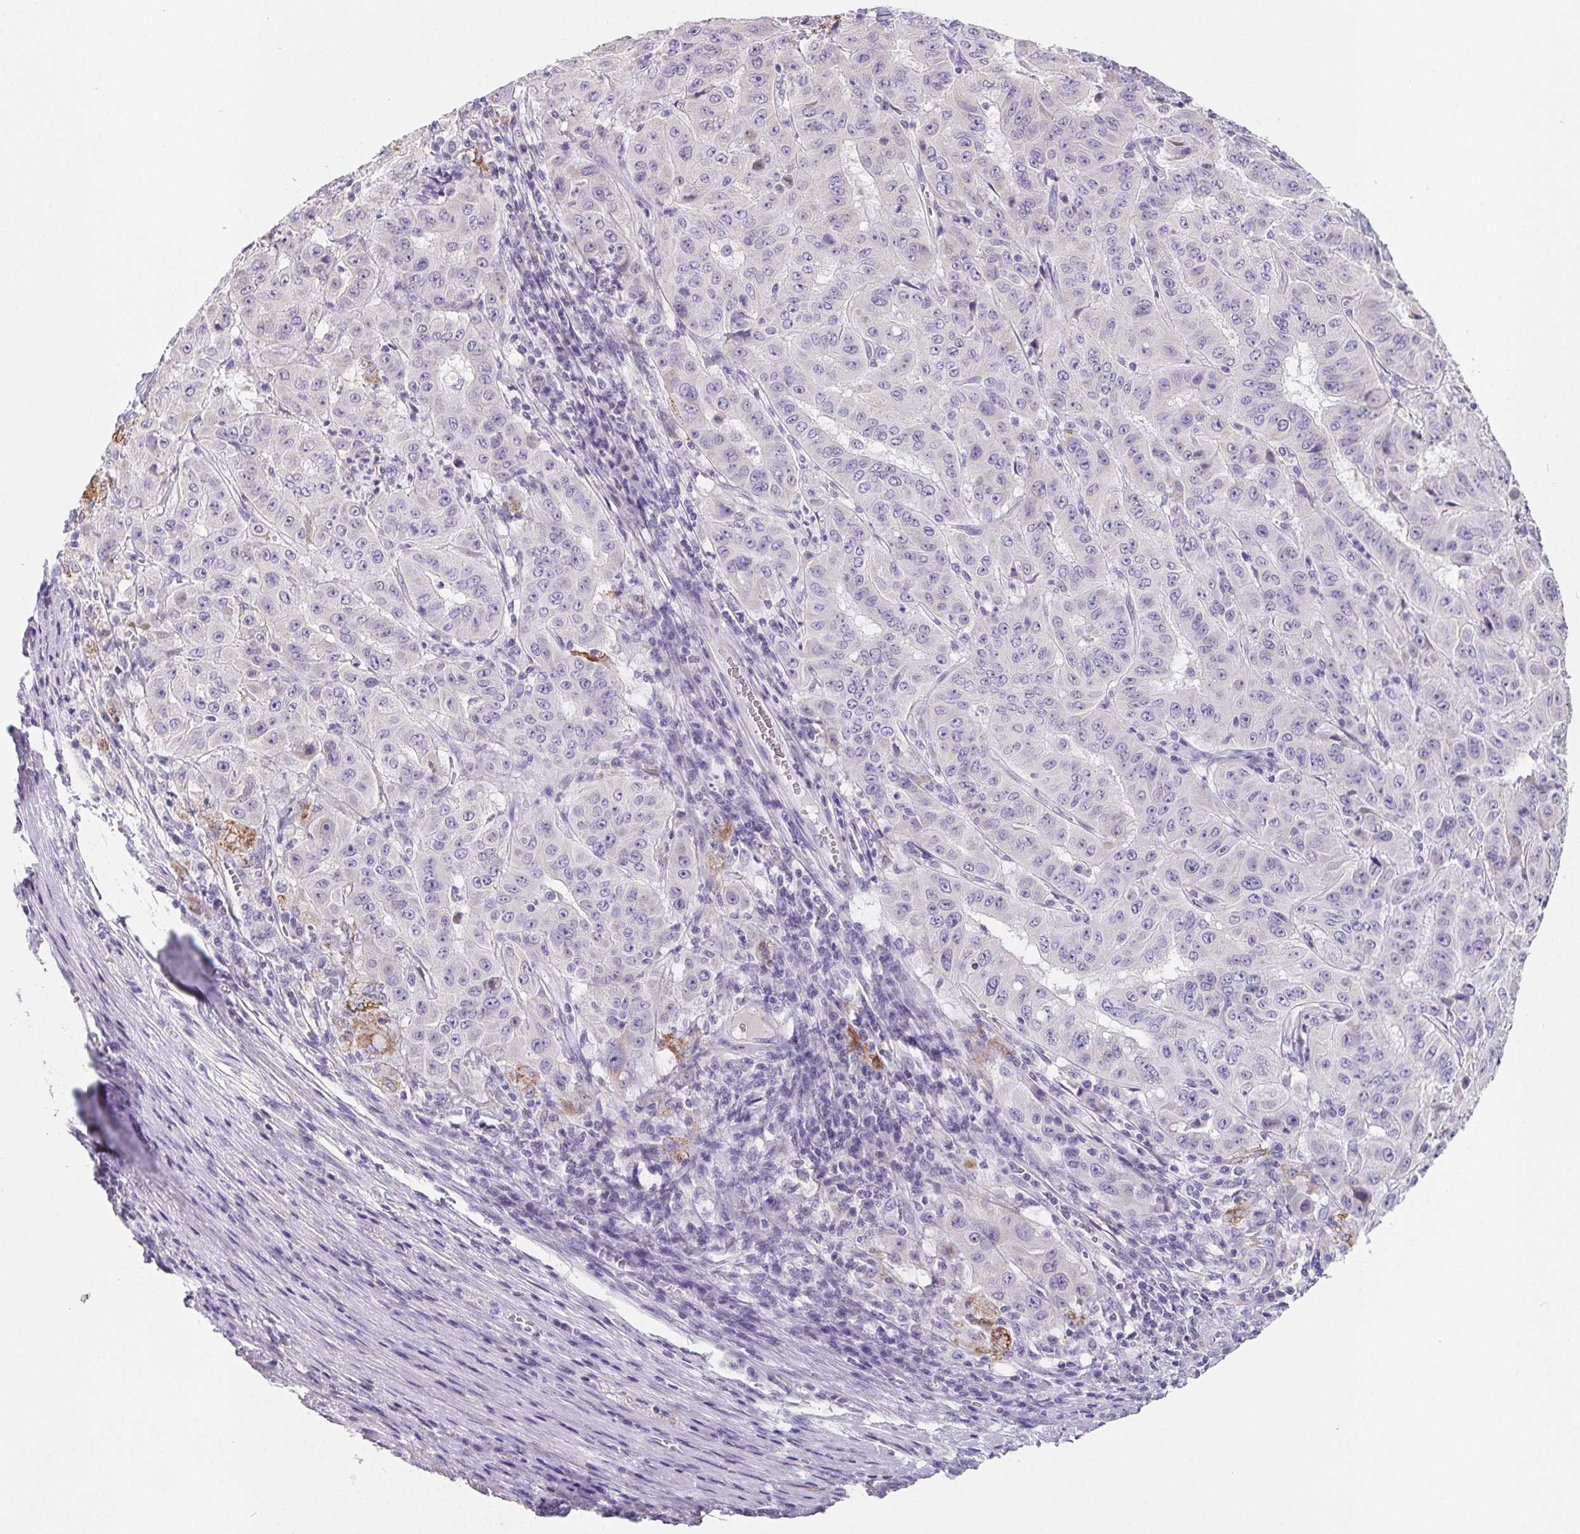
{"staining": {"intensity": "negative", "quantity": "none", "location": "none"}, "tissue": "pancreatic cancer", "cell_type": "Tumor cells", "image_type": "cancer", "snomed": [{"axis": "morphology", "description": "Adenocarcinoma, NOS"}, {"axis": "topography", "description": "Pancreas"}], "caption": "A high-resolution histopathology image shows immunohistochemistry (IHC) staining of pancreatic adenocarcinoma, which shows no significant positivity in tumor cells.", "gene": "FDX1", "patient": {"sex": "male", "age": 63}}